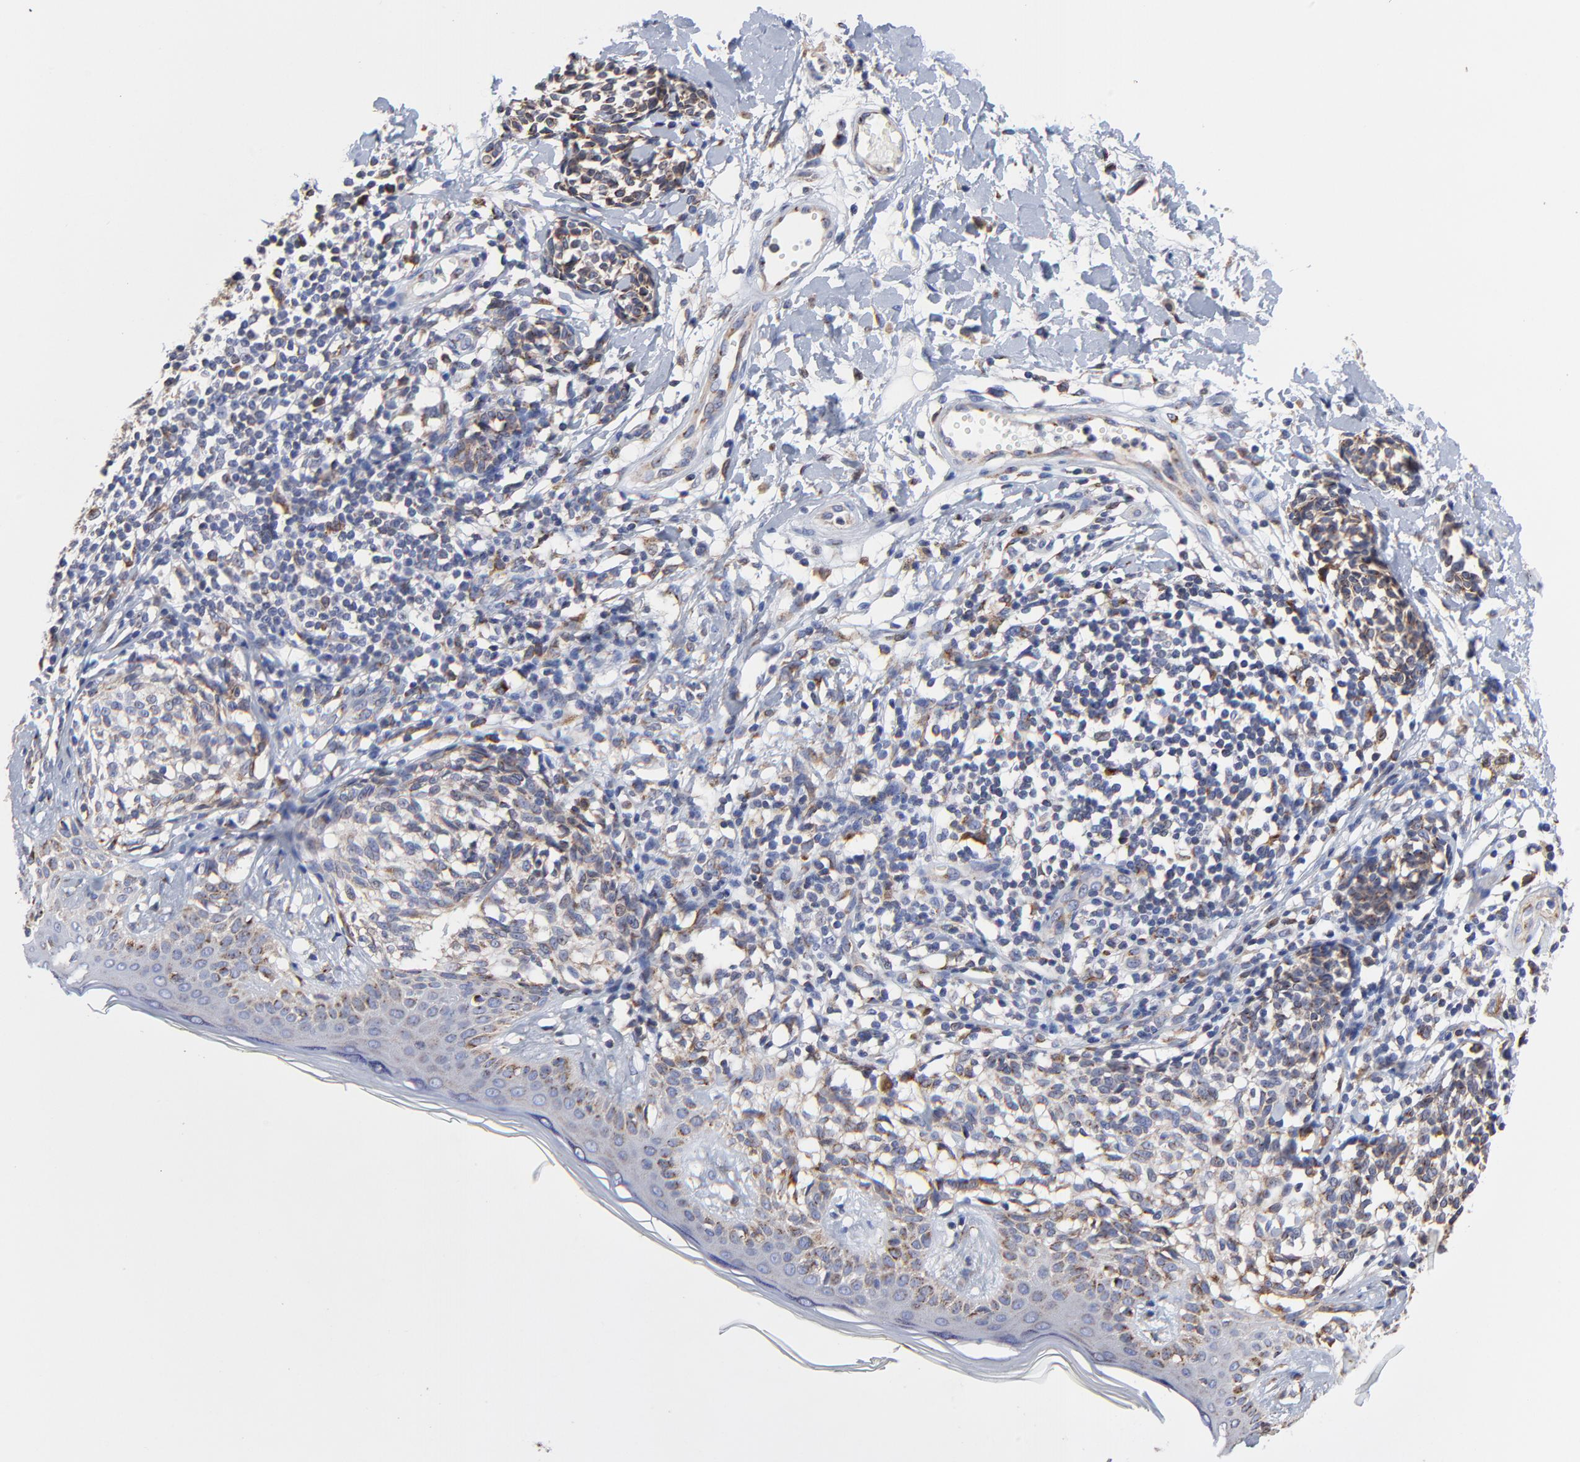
{"staining": {"intensity": "negative", "quantity": "none", "location": "none"}, "tissue": "melanoma", "cell_type": "Tumor cells", "image_type": "cancer", "snomed": [{"axis": "morphology", "description": "Malignant melanoma, NOS"}, {"axis": "topography", "description": "Skin"}], "caption": "Micrograph shows no protein expression in tumor cells of malignant melanoma tissue. (DAB immunohistochemistry (IHC) with hematoxylin counter stain).", "gene": "LMAN1", "patient": {"sex": "male", "age": 67}}